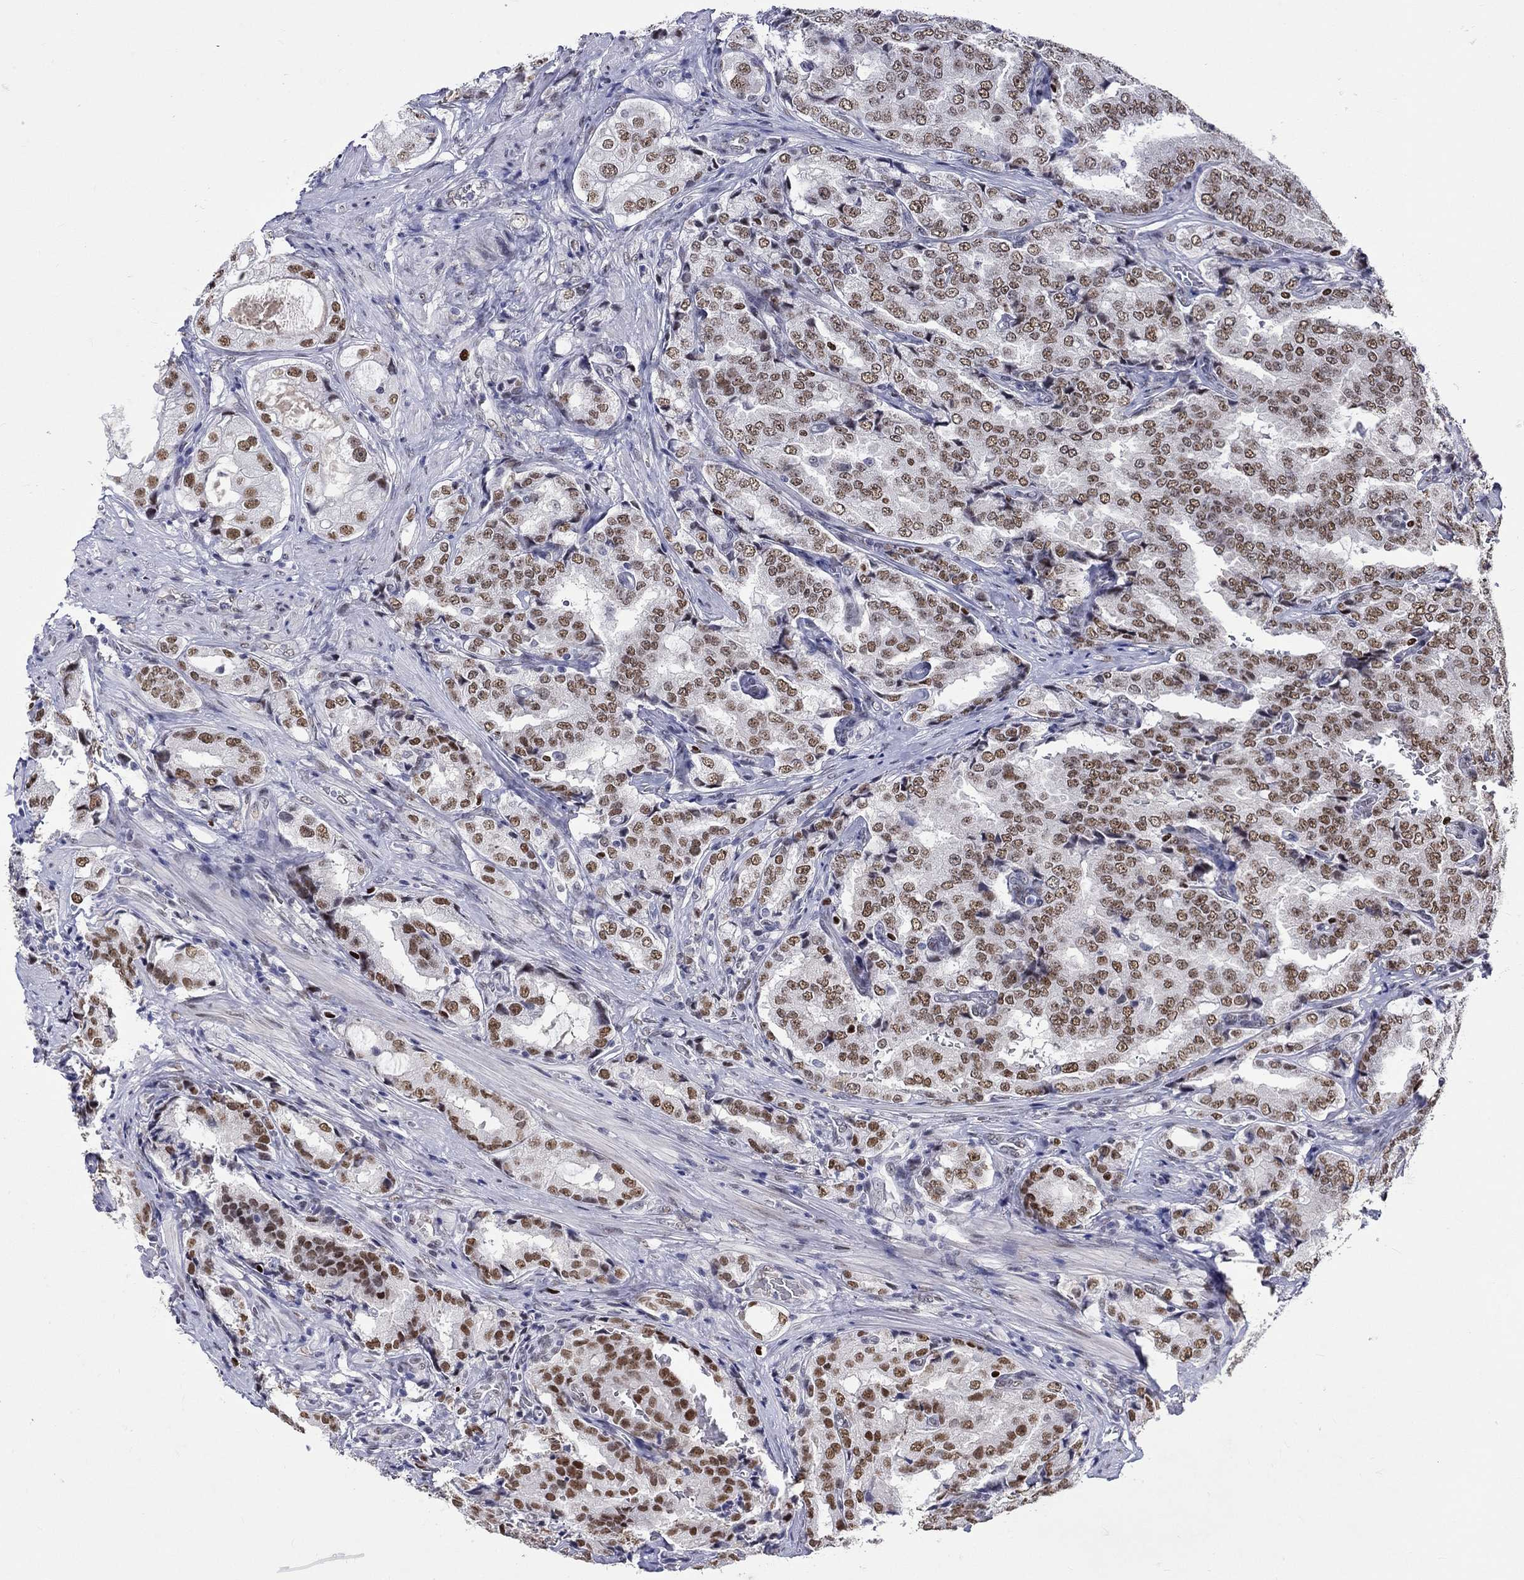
{"staining": {"intensity": "moderate", "quantity": ">75%", "location": "nuclear"}, "tissue": "prostate cancer", "cell_type": "Tumor cells", "image_type": "cancer", "snomed": [{"axis": "morphology", "description": "Adenocarcinoma, NOS"}, {"axis": "topography", "description": "Prostate"}], "caption": "Immunohistochemistry histopathology image of neoplastic tissue: human prostate cancer stained using IHC shows medium levels of moderate protein expression localized specifically in the nuclear of tumor cells, appearing as a nuclear brown color.", "gene": "GATA2", "patient": {"sex": "male", "age": 65}}